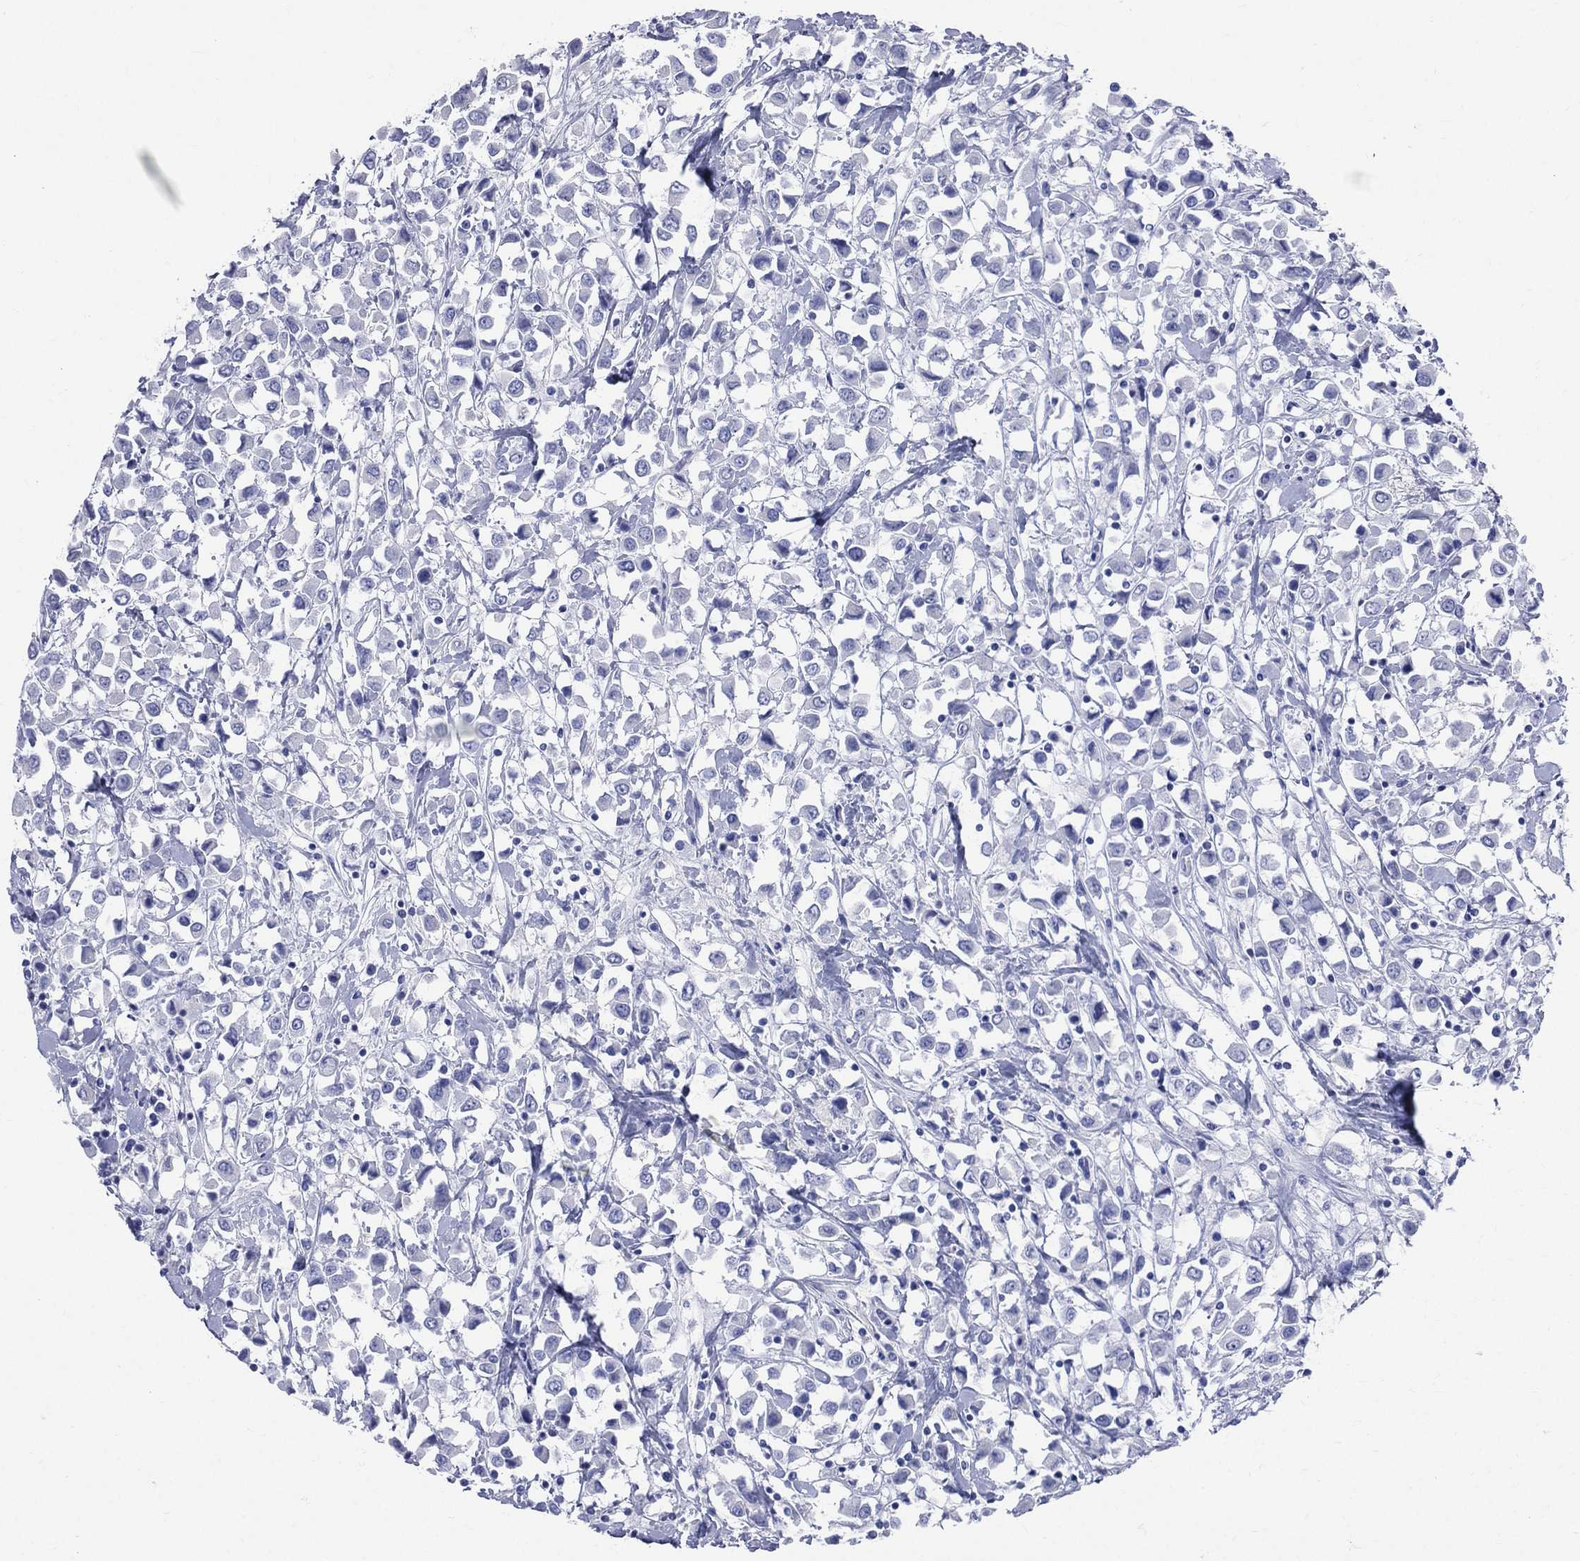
{"staining": {"intensity": "negative", "quantity": "none", "location": "none"}, "tissue": "breast cancer", "cell_type": "Tumor cells", "image_type": "cancer", "snomed": [{"axis": "morphology", "description": "Duct carcinoma"}, {"axis": "topography", "description": "Breast"}], "caption": "Immunohistochemical staining of human breast infiltrating ductal carcinoma shows no significant positivity in tumor cells. (IHC, brightfield microscopy, high magnification).", "gene": "SYP", "patient": {"sex": "female", "age": 61}}